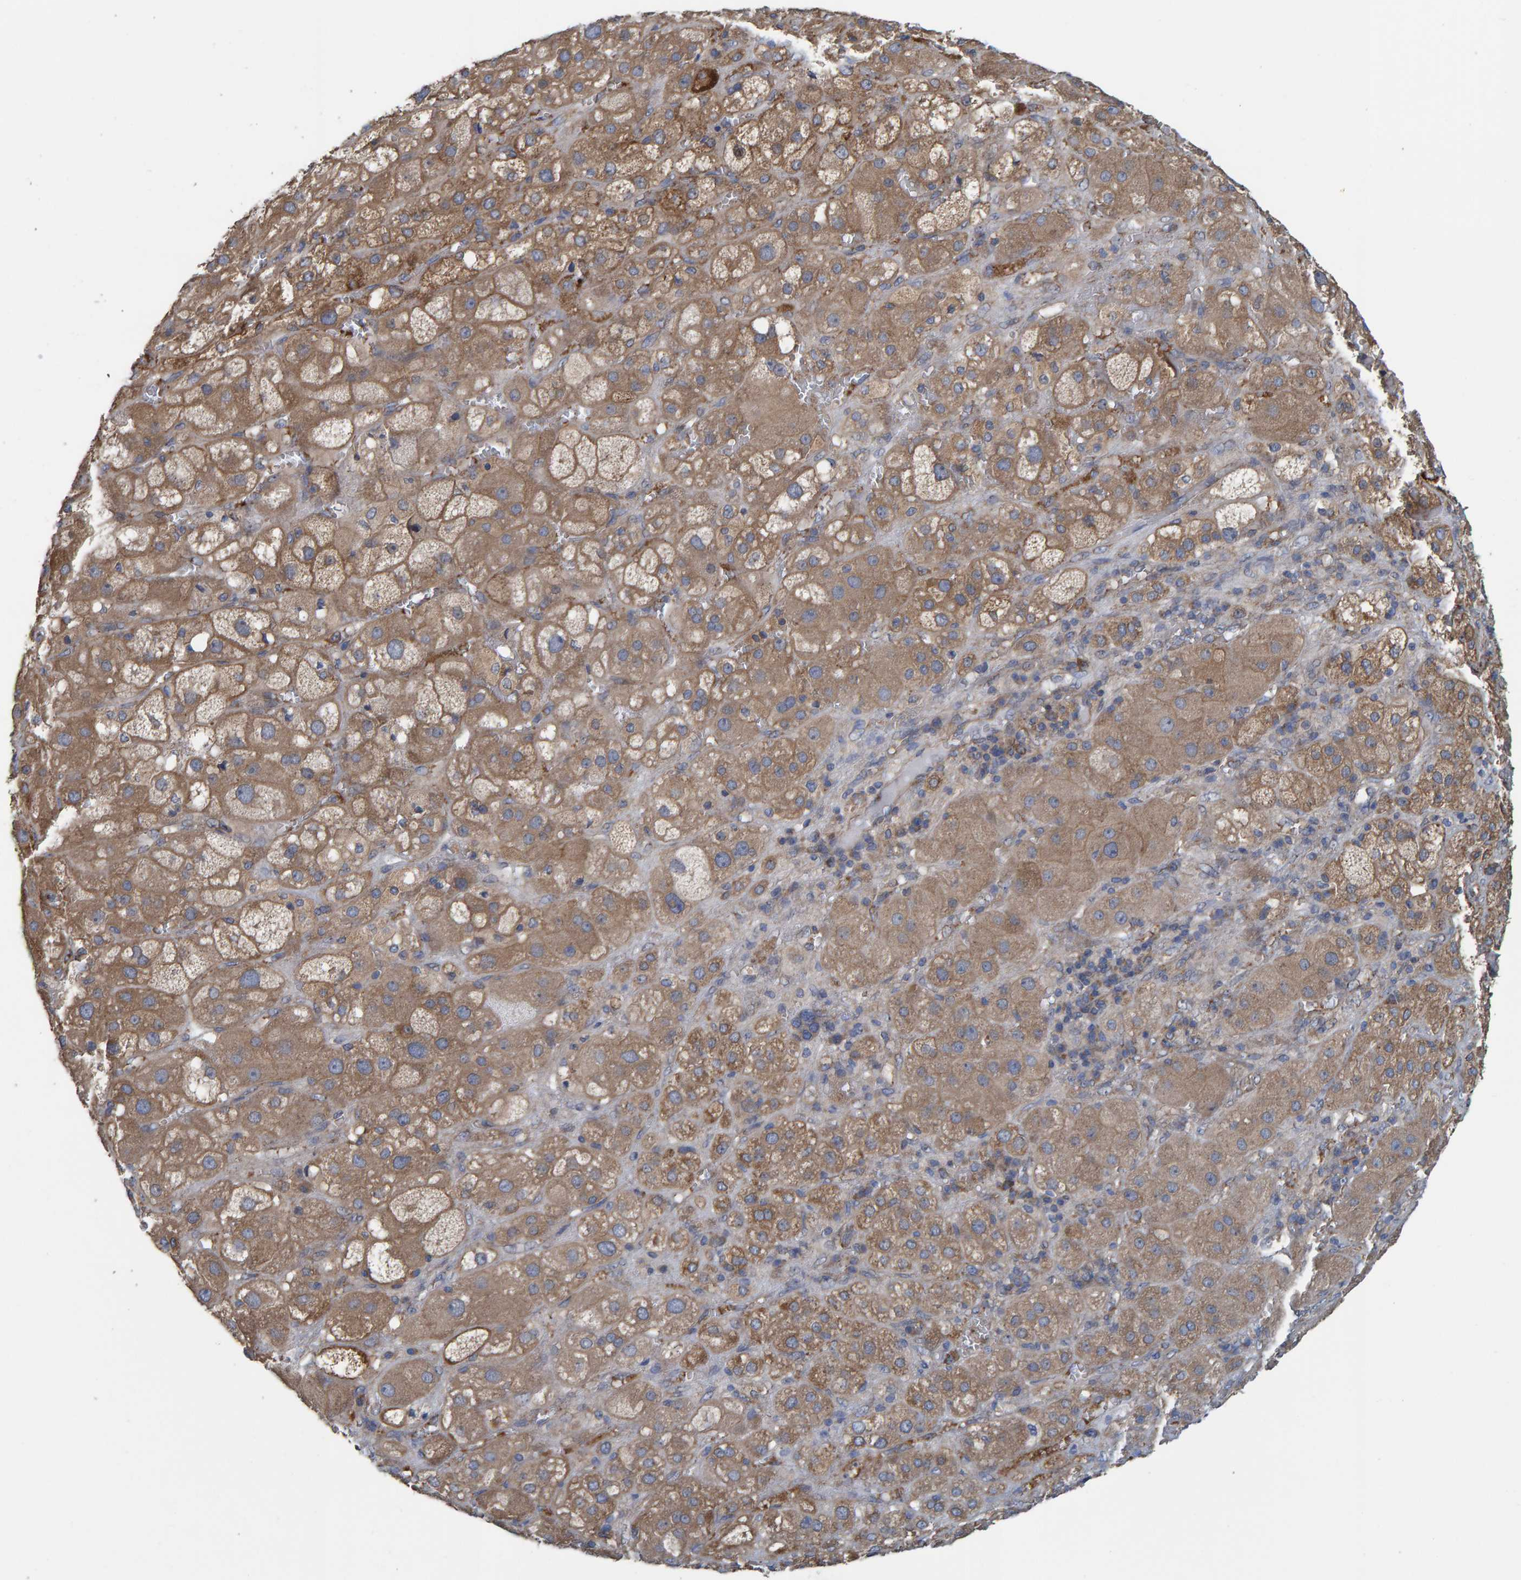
{"staining": {"intensity": "moderate", "quantity": ">75%", "location": "cytoplasmic/membranous"}, "tissue": "adrenal gland", "cell_type": "Glandular cells", "image_type": "normal", "snomed": [{"axis": "morphology", "description": "Normal tissue, NOS"}, {"axis": "topography", "description": "Adrenal gland"}], "caption": "A high-resolution image shows immunohistochemistry staining of unremarkable adrenal gland, which exhibits moderate cytoplasmic/membranous expression in approximately >75% of glandular cells.", "gene": "LRSAM1", "patient": {"sex": "female", "age": 47}}